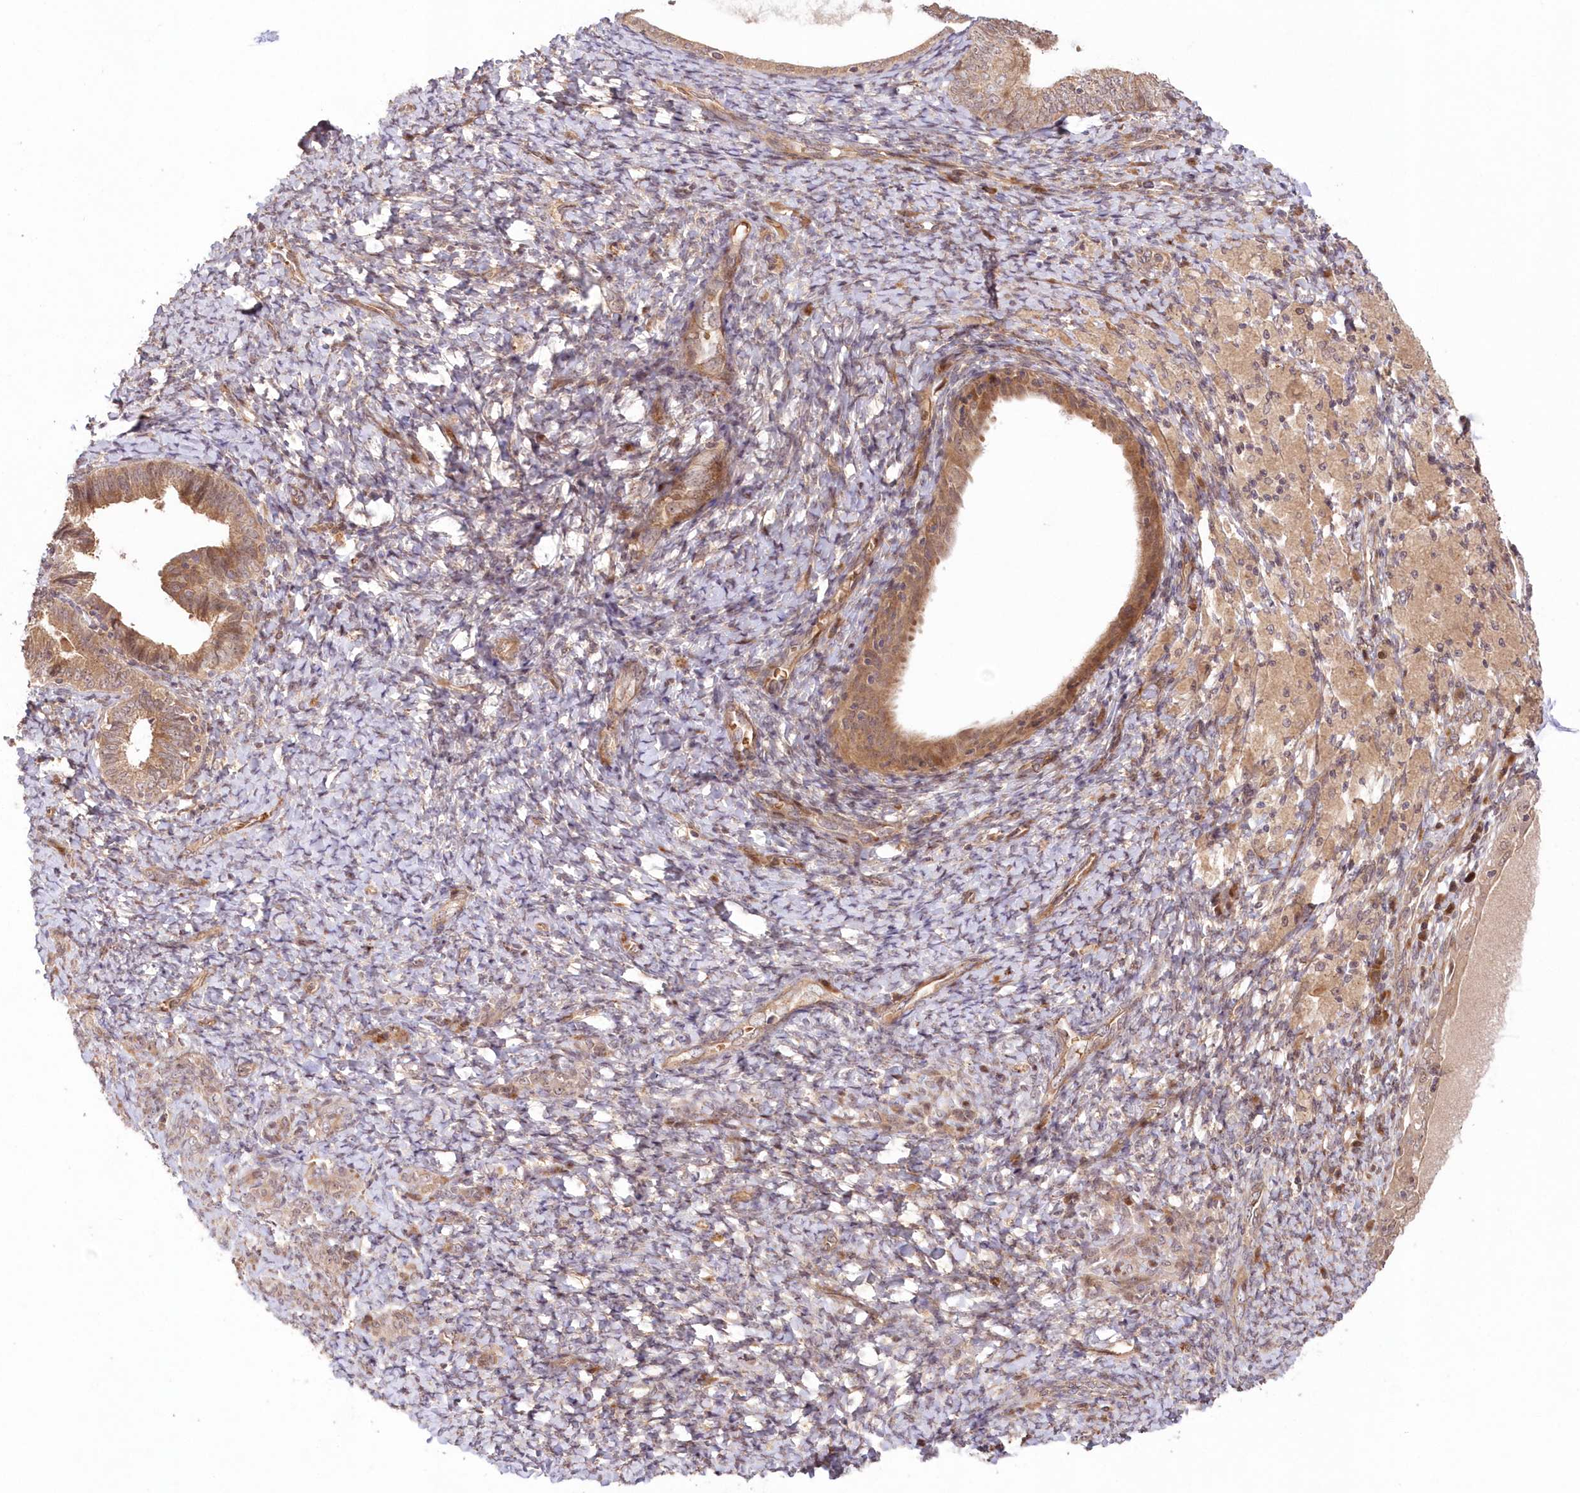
{"staining": {"intensity": "weak", "quantity": "<25%", "location": "cytoplasmic/membranous"}, "tissue": "endometrium", "cell_type": "Cells in endometrial stroma", "image_type": "normal", "snomed": [{"axis": "morphology", "description": "Normal tissue, NOS"}, {"axis": "topography", "description": "Endometrium"}], "caption": "This is a micrograph of IHC staining of normal endometrium, which shows no expression in cells in endometrial stroma.", "gene": "UBTD2", "patient": {"sex": "female", "age": 72}}